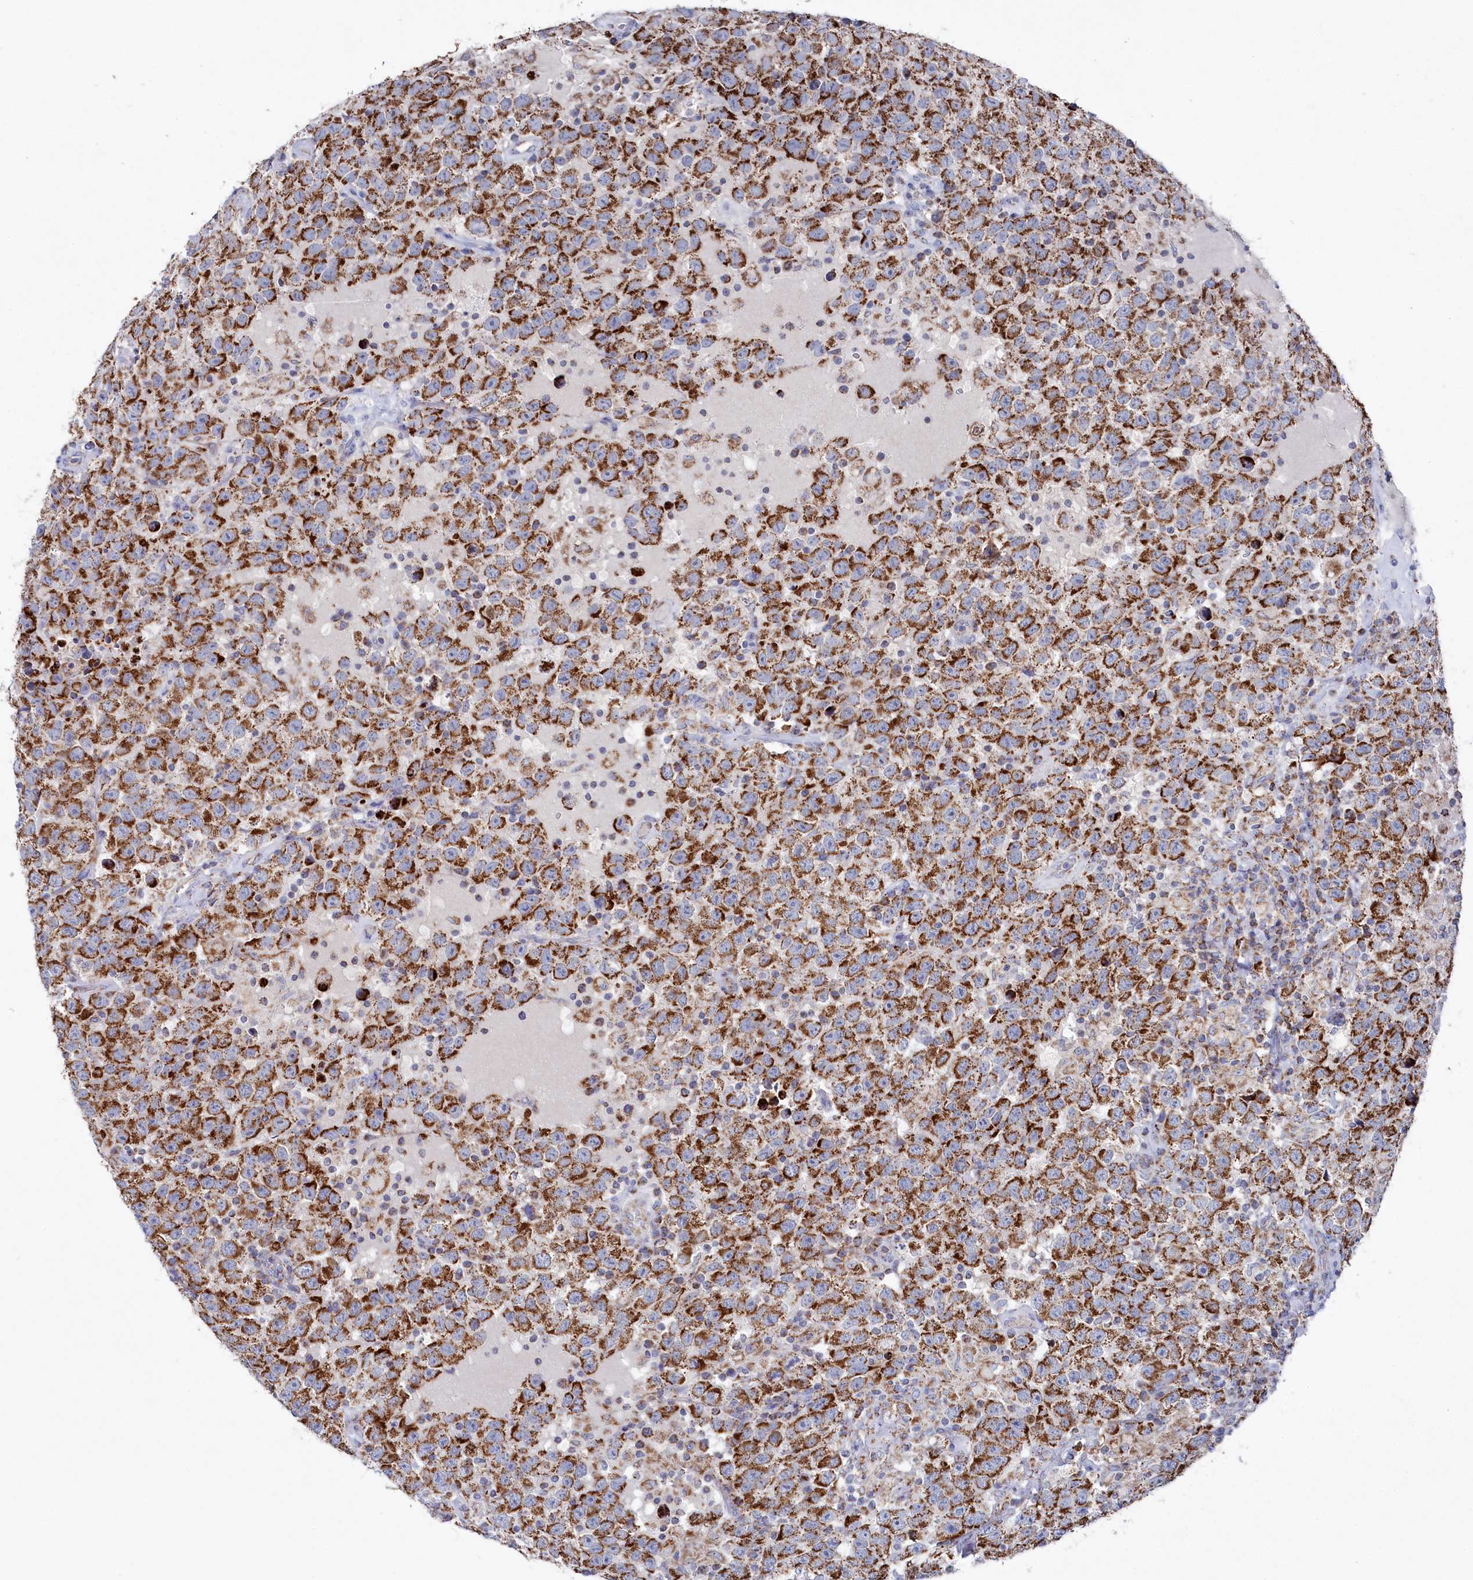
{"staining": {"intensity": "strong", "quantity": ">75%", "location": "cytoplasmic/membranous"}, "tissue": "testis cancer", "cell_type": "Tumor cells", "image_type": "cancer", "snomed": [{"axis": "morphology", "description": "Seminoma, NOS"}, {"axis": "topography", "description": "Testis"}], "caption": "A high amount of strong cytoplasmic/membranous expression is present in about >75% of tumor cells in testis cancer tissue.", "gene": "GLS2", "patient": {"sex": "male", "age": 41}}